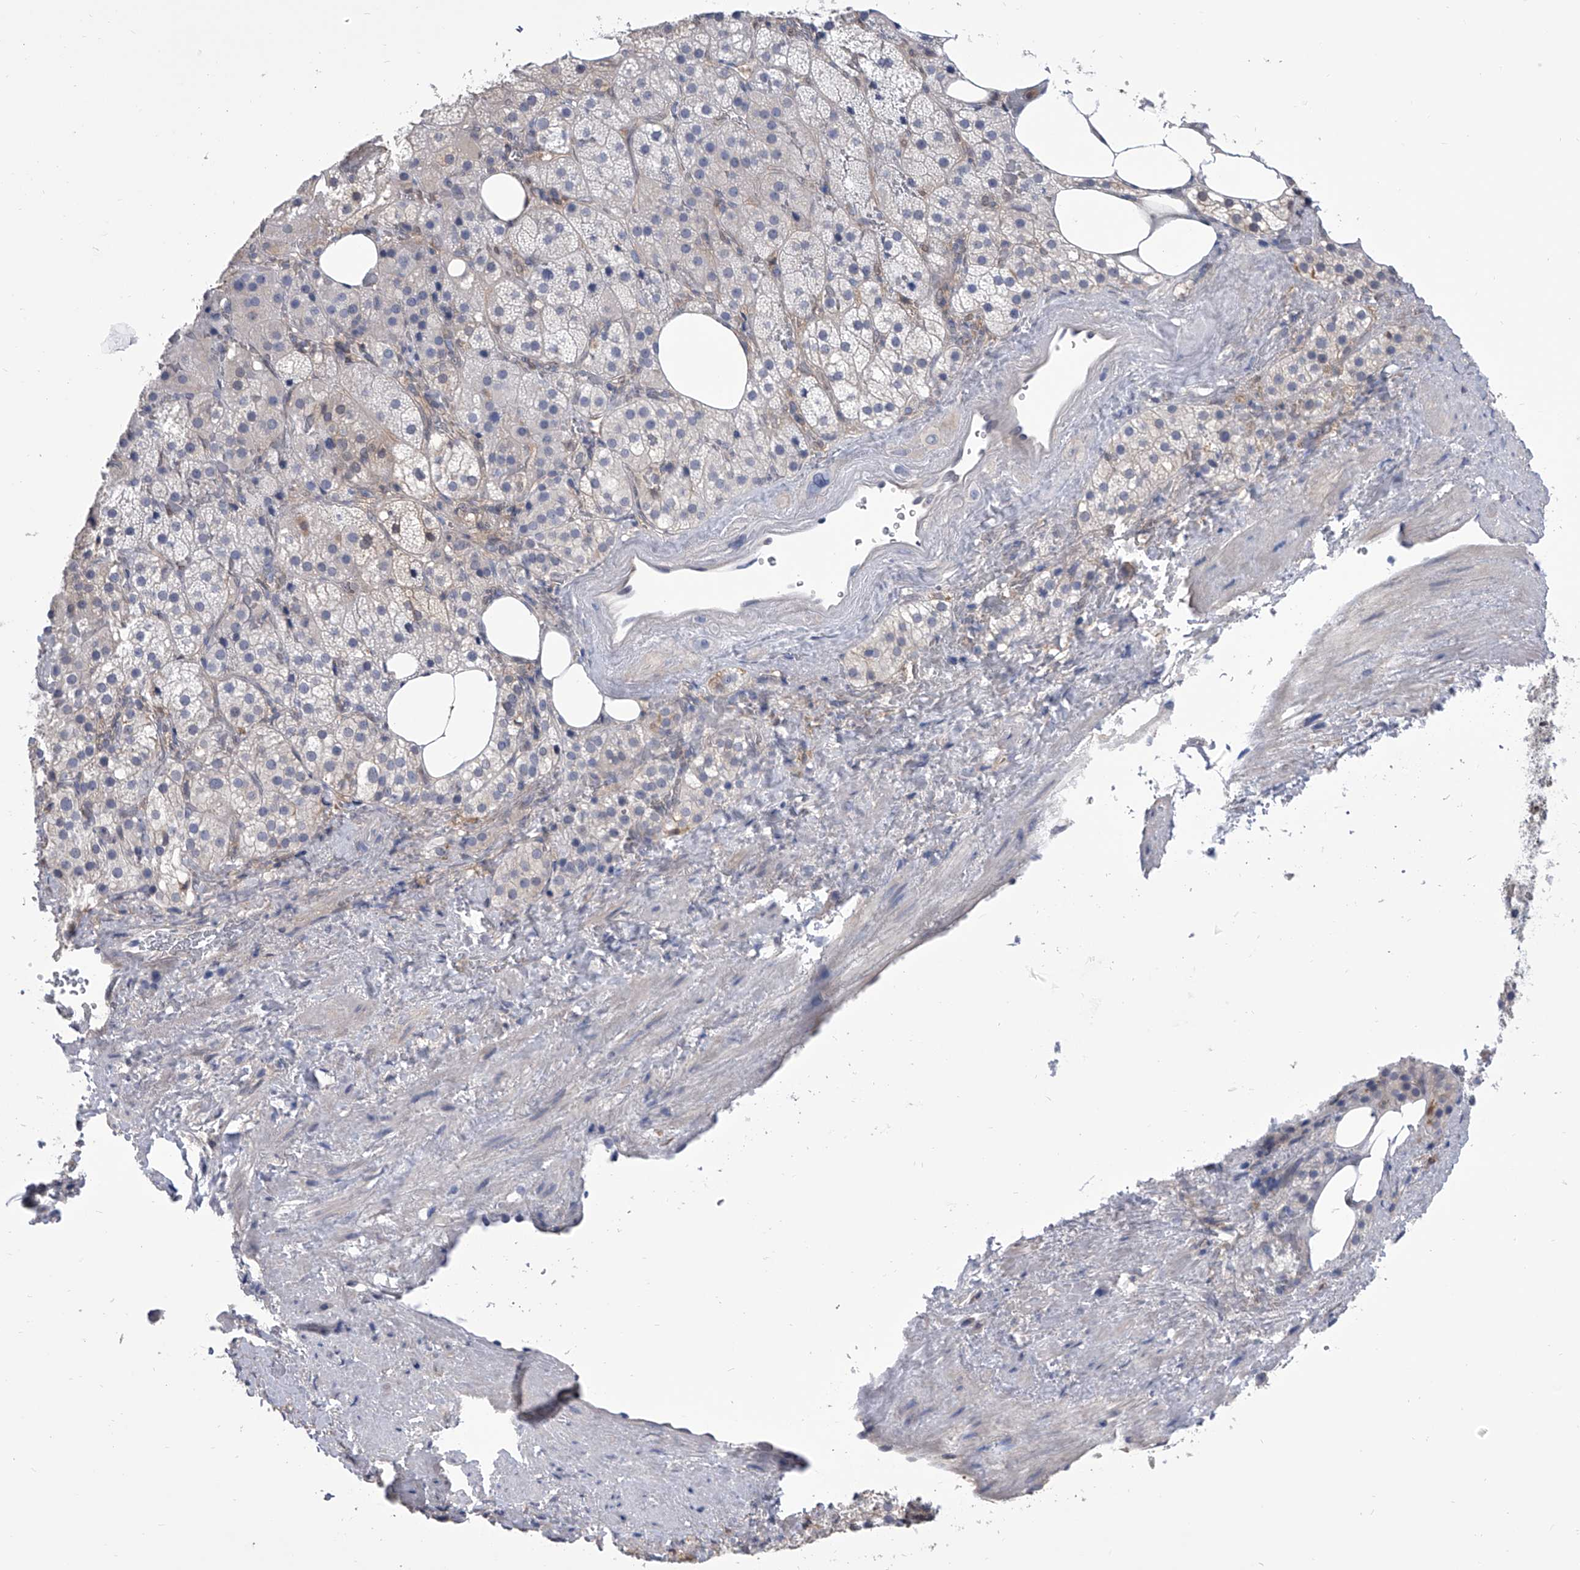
{"staining": {"intensity": "moderate", "quantity": "<25%", "location": "cytoplasmic/membranous"}, "tissue": "adrenal gland", "cell_type": "Glandular cells", "image_type": "normal", "snomed": [{"axis": "morphology", "description": "Normal tissue, NOS"}, {"axis": "topography", "description": "Adrenal gland"}], "caption": "The photomicrograph exhibits immunohistochemical staining of benign adrenal gland. There is moderate cytoplasmic/membranous expression is seen in about <25% of glandular cells. Nuclei are stained in blue.", "gene": "SERPINB9", "patient": {"sex": "female", "age": 59}}